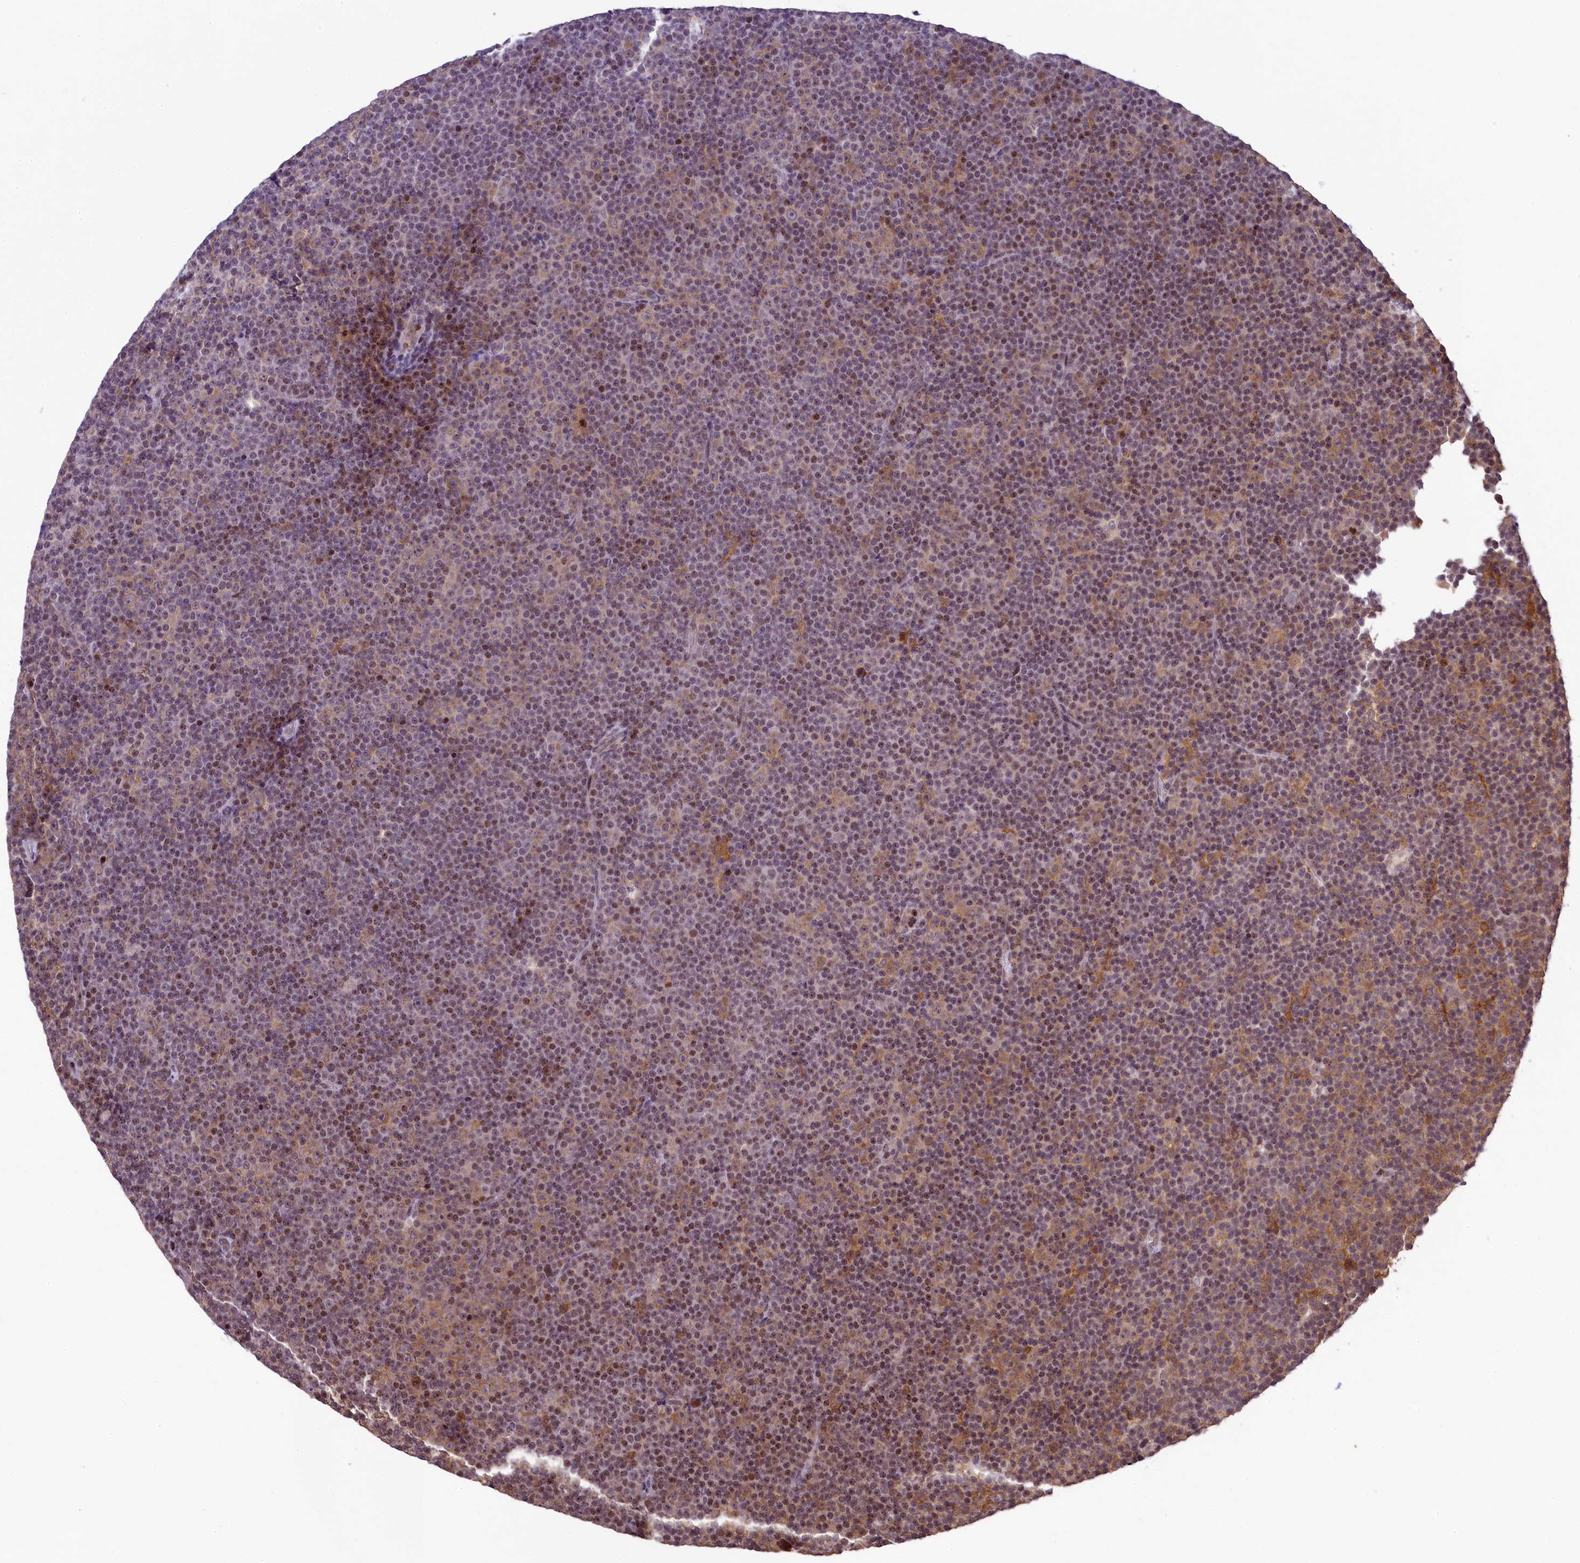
{"staining": {"intensity": "moderate", "quantity": "25%-75%", "location": "cytoplasmic/membranous,nuclear"}, "tissue": "lymphoma", "cell_type": "Tumor cells", "image_type": "cancer", "snomed": [{"axis": "morphology", "description": "Malignant lymphoma, non-Hodgkin's type, Low grade"}, {"axis": "topography", "description": "Lymph node"}], "caption": "A medium amount of moderate cytoplasmic/membranous and nuclear expression is present in about 25%-75% of tumor cells in malignant lymphoma, non-Hodgkin's type (low-grade) tissue.", "gene": "RBBP8", "patient": {"sex": "female", "age": 67}}